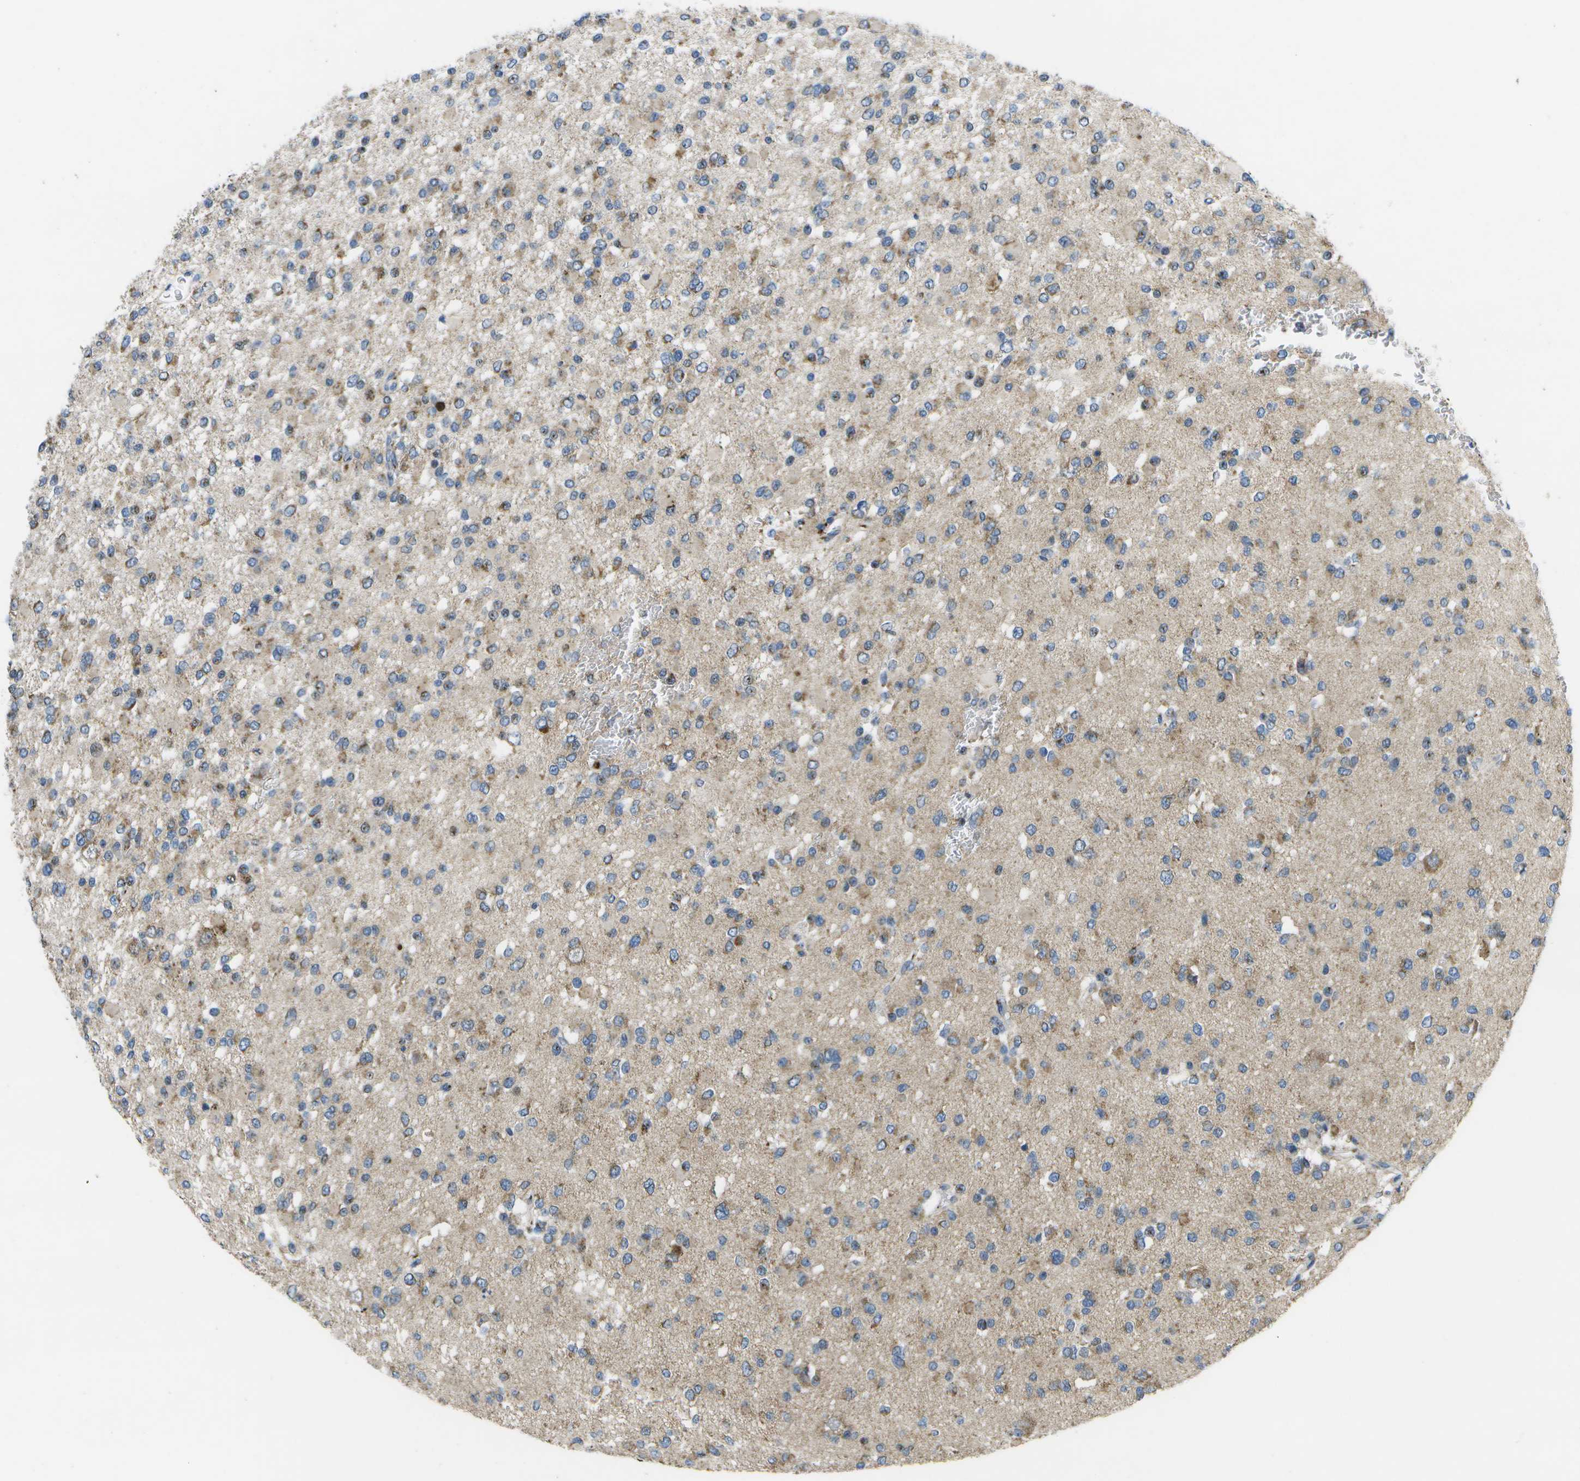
{"staining": {"intensity": "moderate", "quantity": "25%-75%", "location": "cytoplasmic/membranous"}, "tissue": "glioma", "cell_type": "Tumor cells", "image_type": "cancer", "snomed": [{"axis": "morphology", "description": "Glioma, malignant, Low grade"}, {"axis": "topography", "description": "Brain"}], "caption": "The immunohistochemical stain highlights moderate cytoplasmic/membranous positivity in tumor cells of glioma tissue. The staining is performed using DAB (3,3'-diaminobenzidine) brown chromogen to label protein expression. The nuclei are counter-stained blue using hematoxylin.", "gene": "GALNT15", "patient": {"sex": "female", "age": 22}}